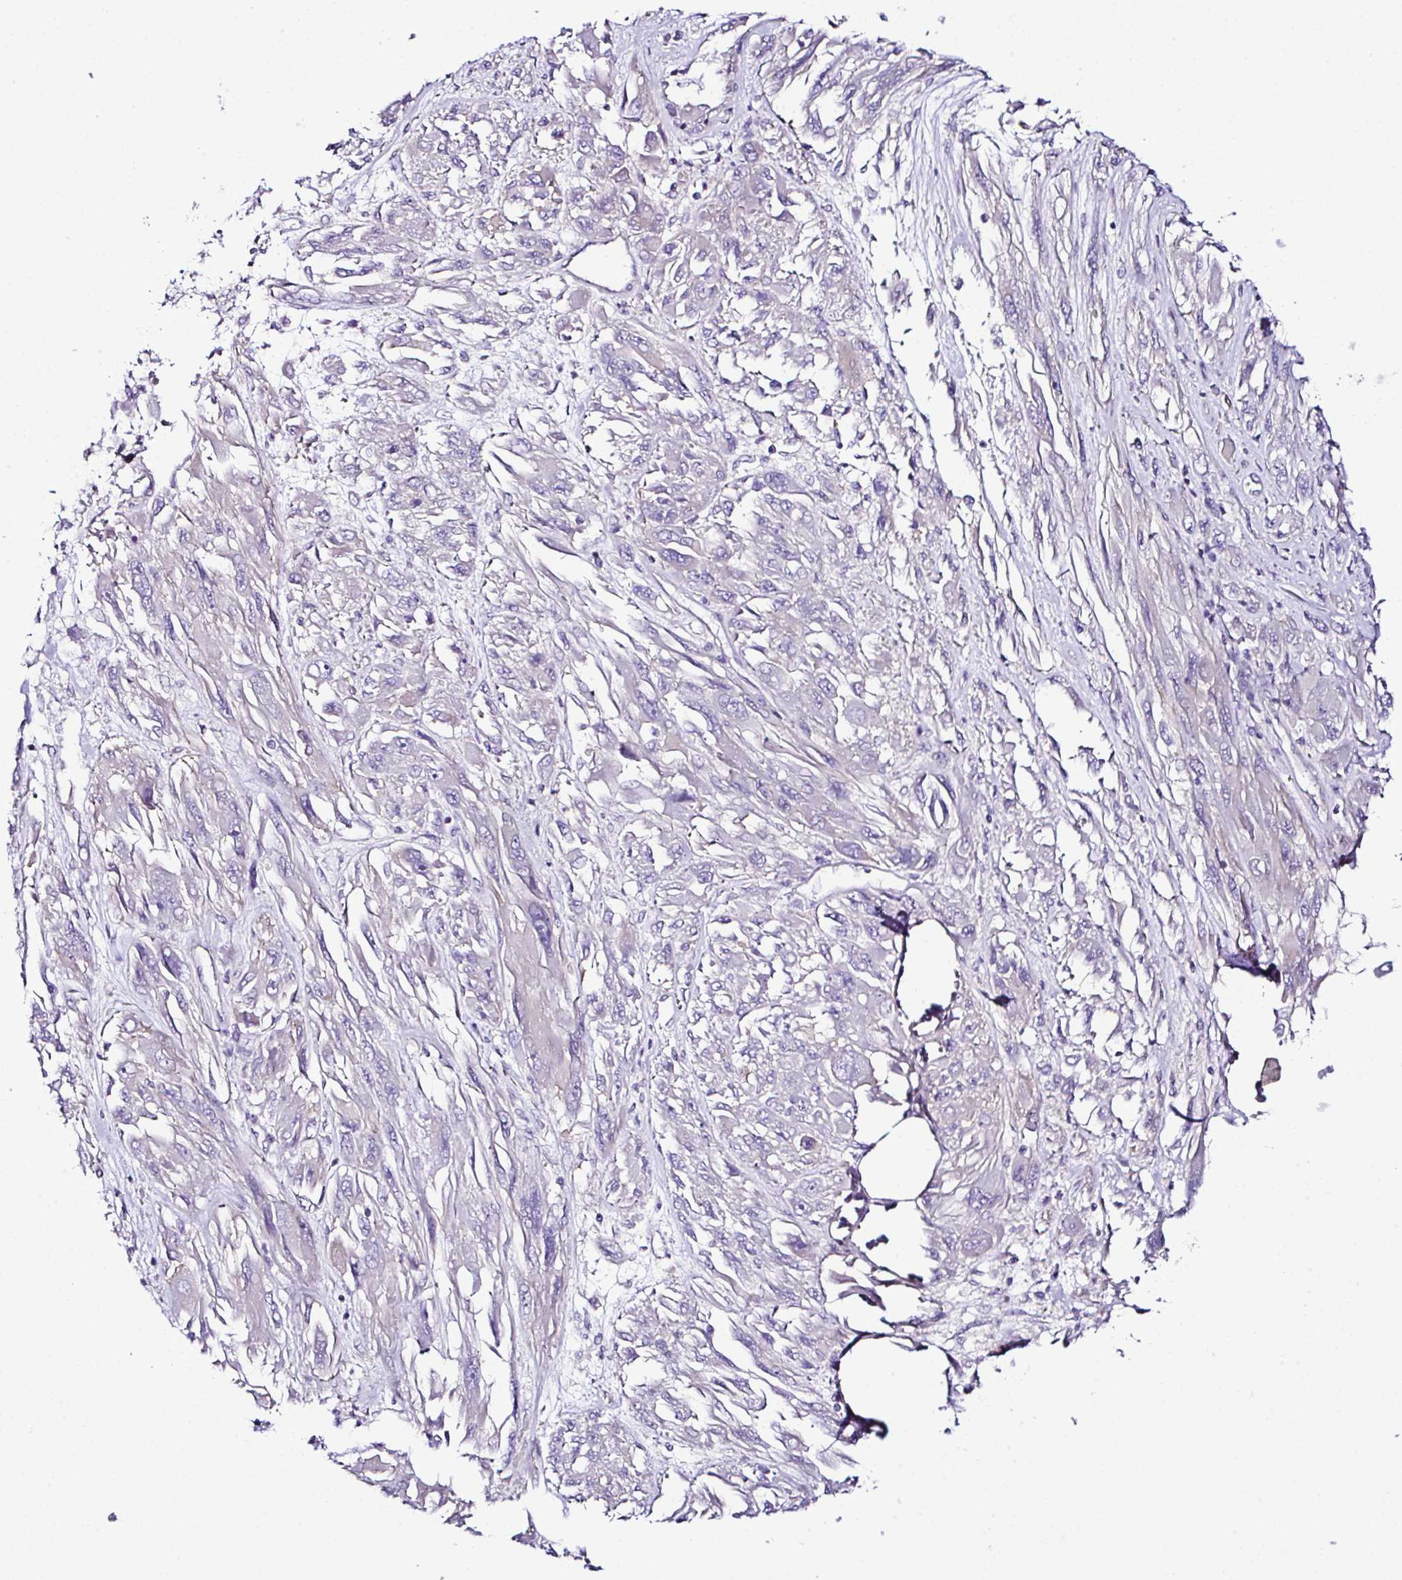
{"staining": {"intensity": "negative", "quantity": "none", "location": "none"}, "tissue": "melanoma", "cell_type": "Tumor cells", "image_type": "cancer", "snomed": [{"axis": "morphology", "description": "Malignant melanoma, NOS"}, {"axis": "topography", "description": "Skin"}], "caption": "Image shows no protein staining in tumor cells of melanoma tissue.", "gene": "OR4P4", "patient": {"sex": "female", "age": 91}}